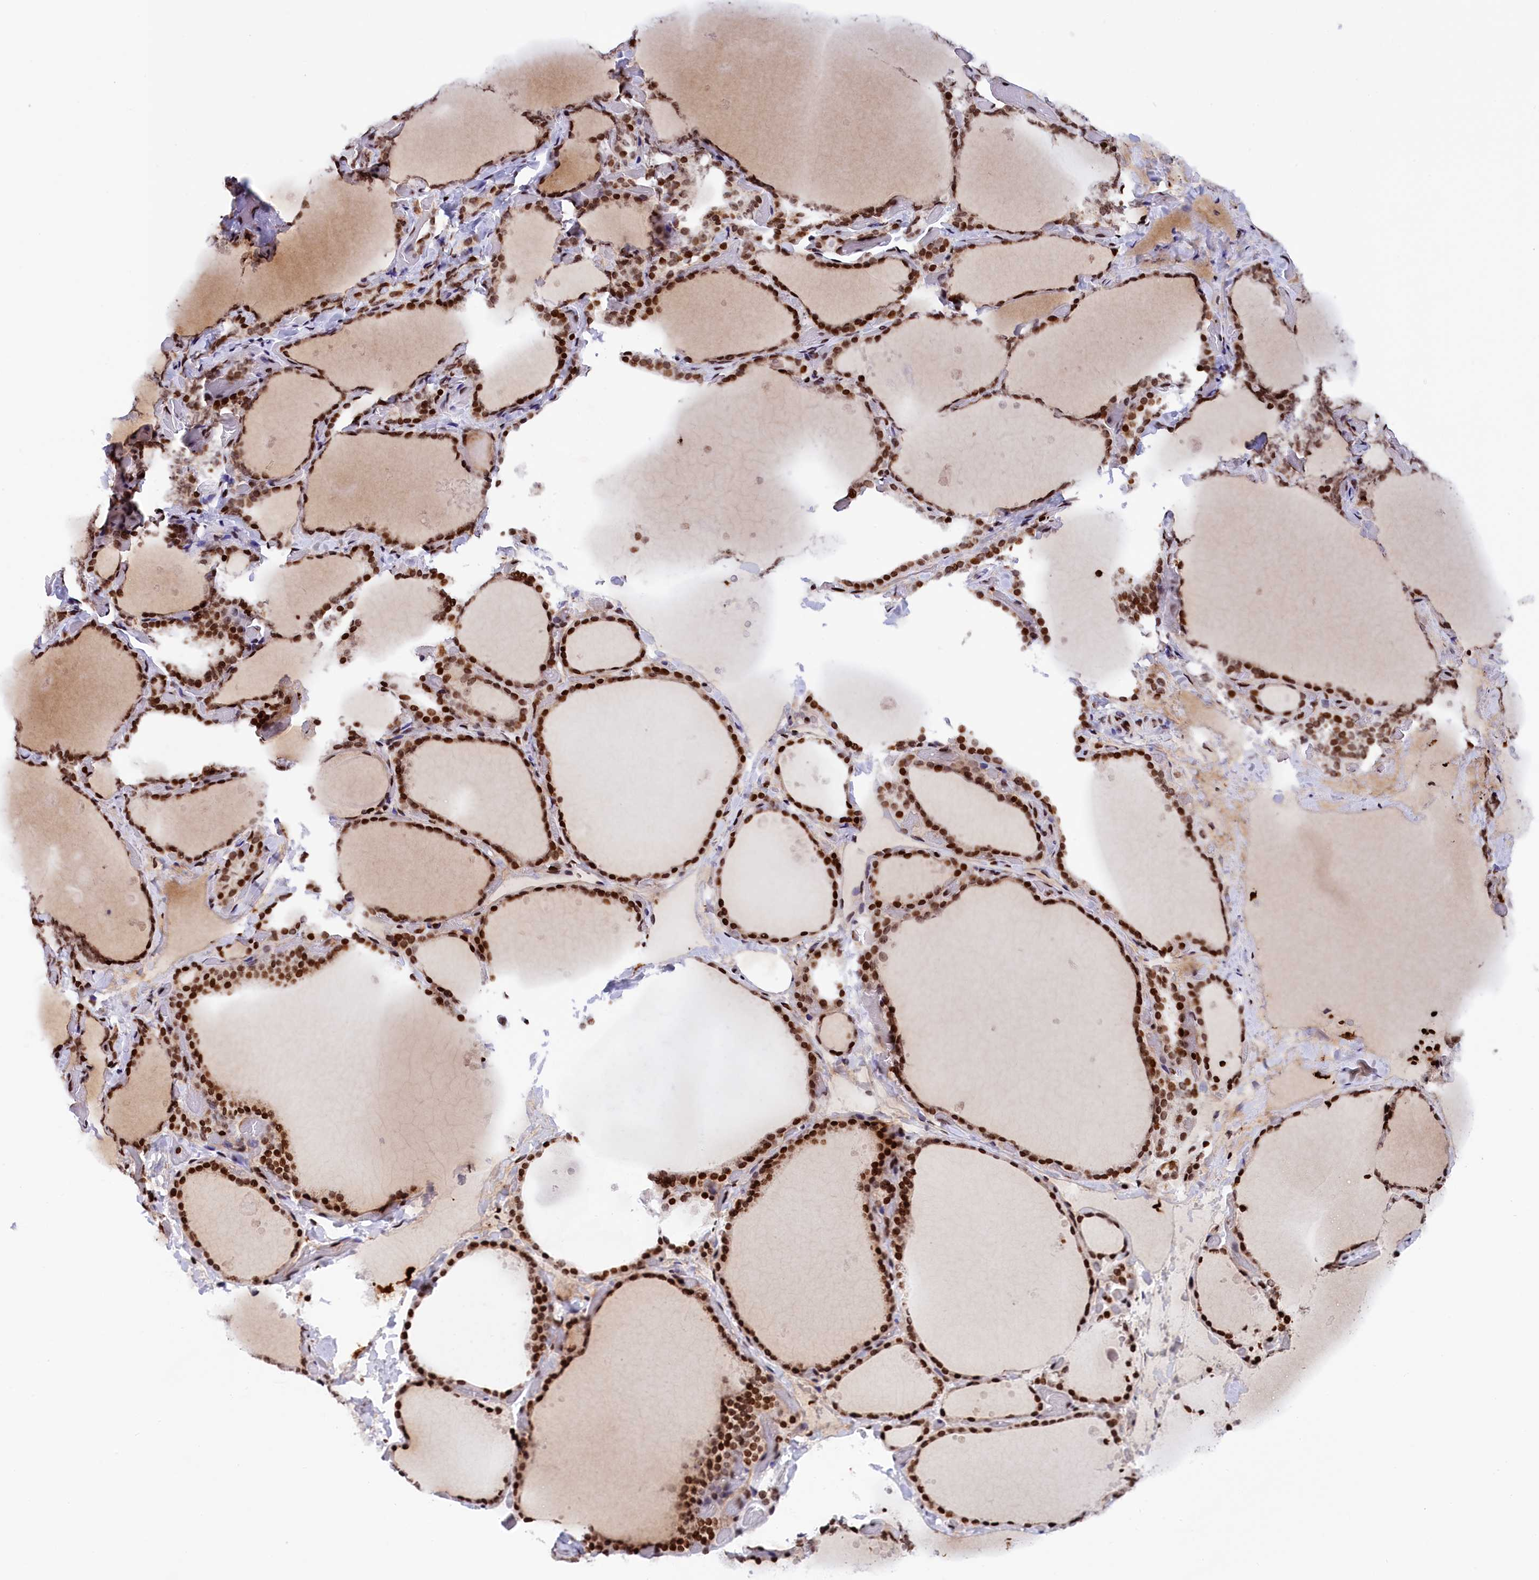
{"staining": {"intensity": "strong", "quantity": ">75%", "location": "nuclear"}, "tissue": "thyroid gland", "cell_type": "Glandular cells", "image_type": "normal", "snomed": [{"axis": "morphology", "description": "Normal tissue, NOS"}, {"axis": "topography", "description": "Thyroid gland"}], "caption": "Immunohistochemical staining of benign thyroid gland displays high levels of strong nuclear expression in approximately >75% of glandular cells. (Stains: DAB in brown, nuclei in blue, Microscopy: brightfield microscopy at high magnification).", "gene": "TIMM29", "patient": {"sex": "female", "age": 44}}